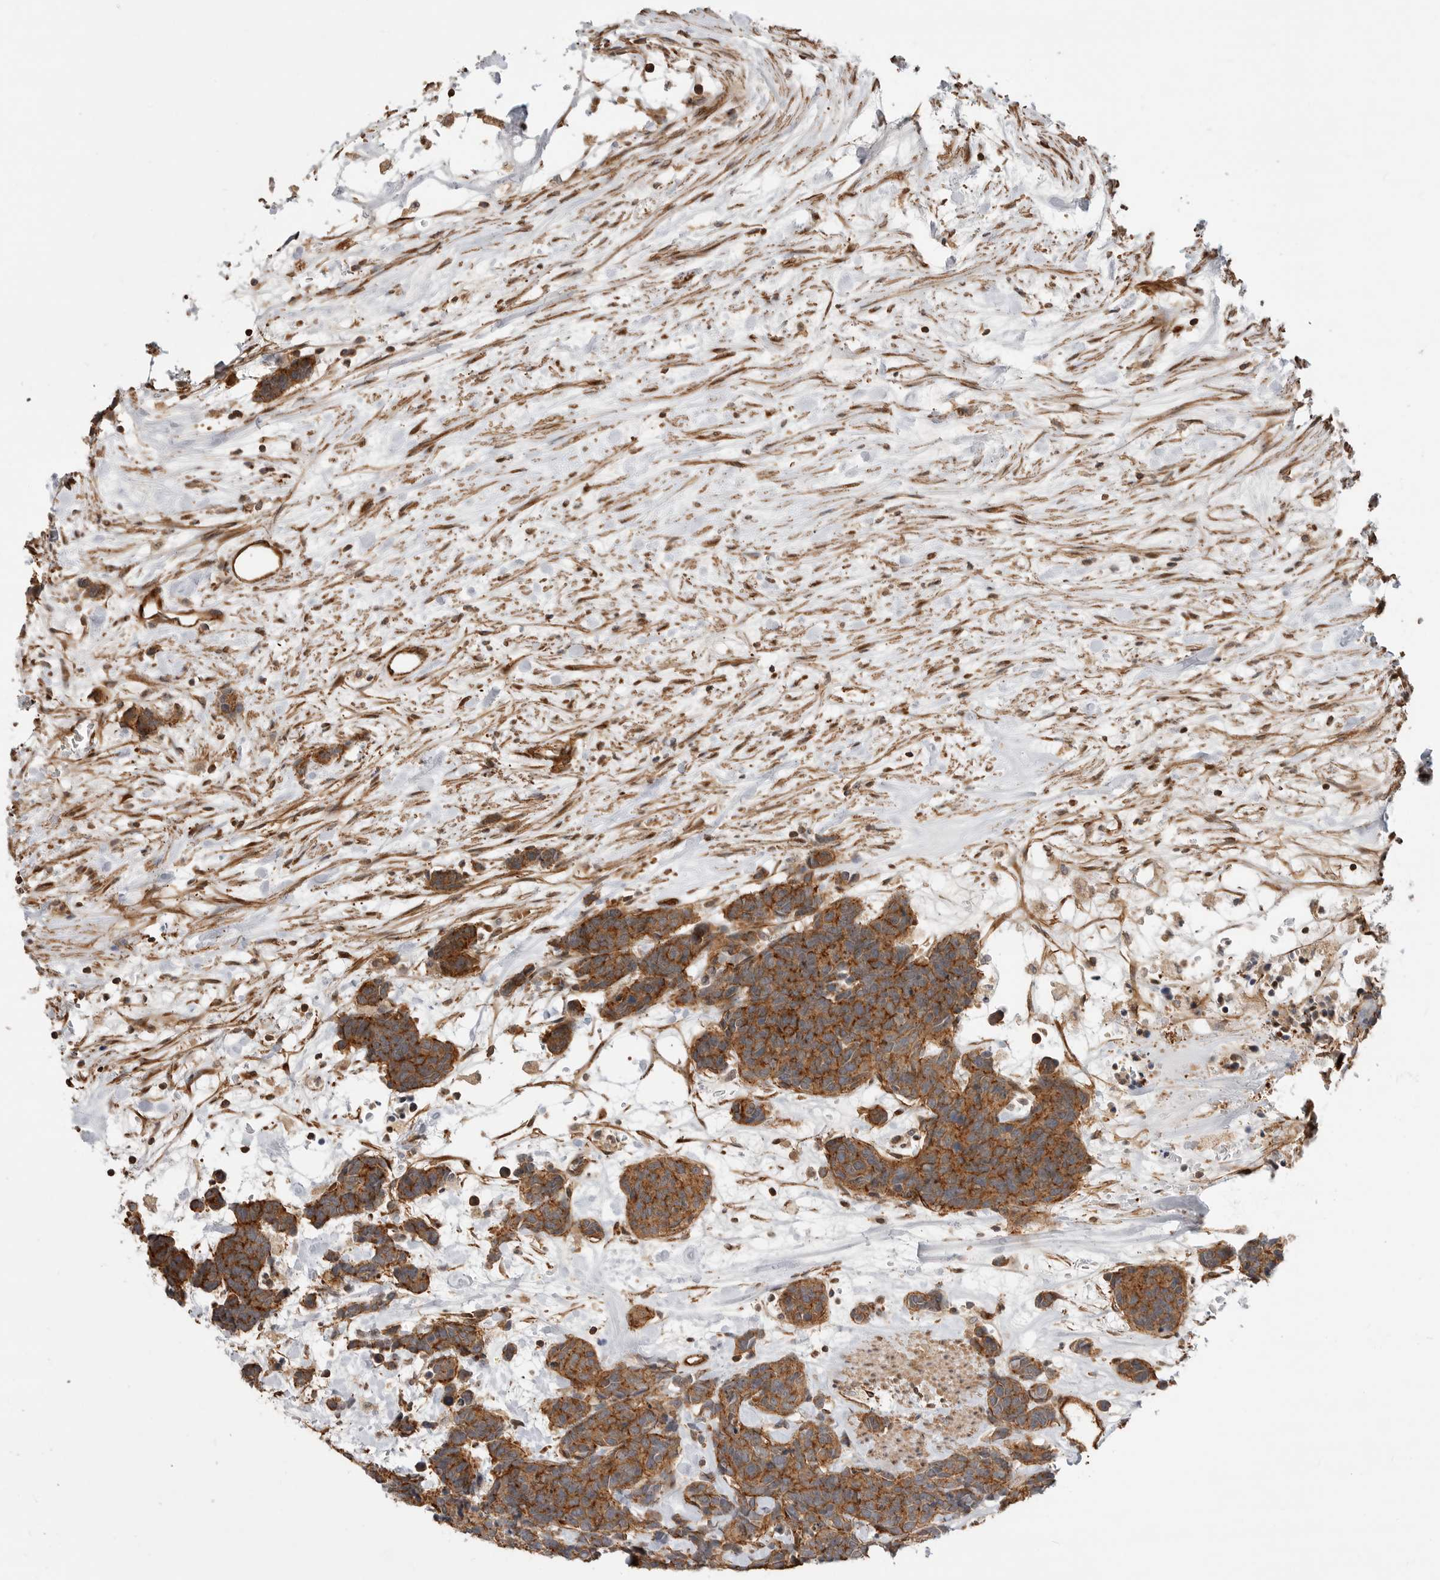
{"staining": {"intensity": "strong", "quantity": ">75%", "location": "cytoplasmic/membranous"}, "tissue": "carcinoid", "cell_type": "Tumor cells", "image_type": "cancer", "snomed": [{"axis": "morphology", "description": "Carcinoma, NOS"}, {"axis": "morphology", "description": "Carcinoid, malignant, NOS"}, {"axis": "topography", "description": "Urinary bladder"}], "caption": "IHC of carcinoma shows high levels of strong cytoplasmic/membranous staining in about >75% of tumor cells. (DAB (3,3'-diaminobenzidine) IHC with brightfield microscopy, high magnification).", "gene": "GPATCH2", "patient": {"sex": "male", "age": 57}}